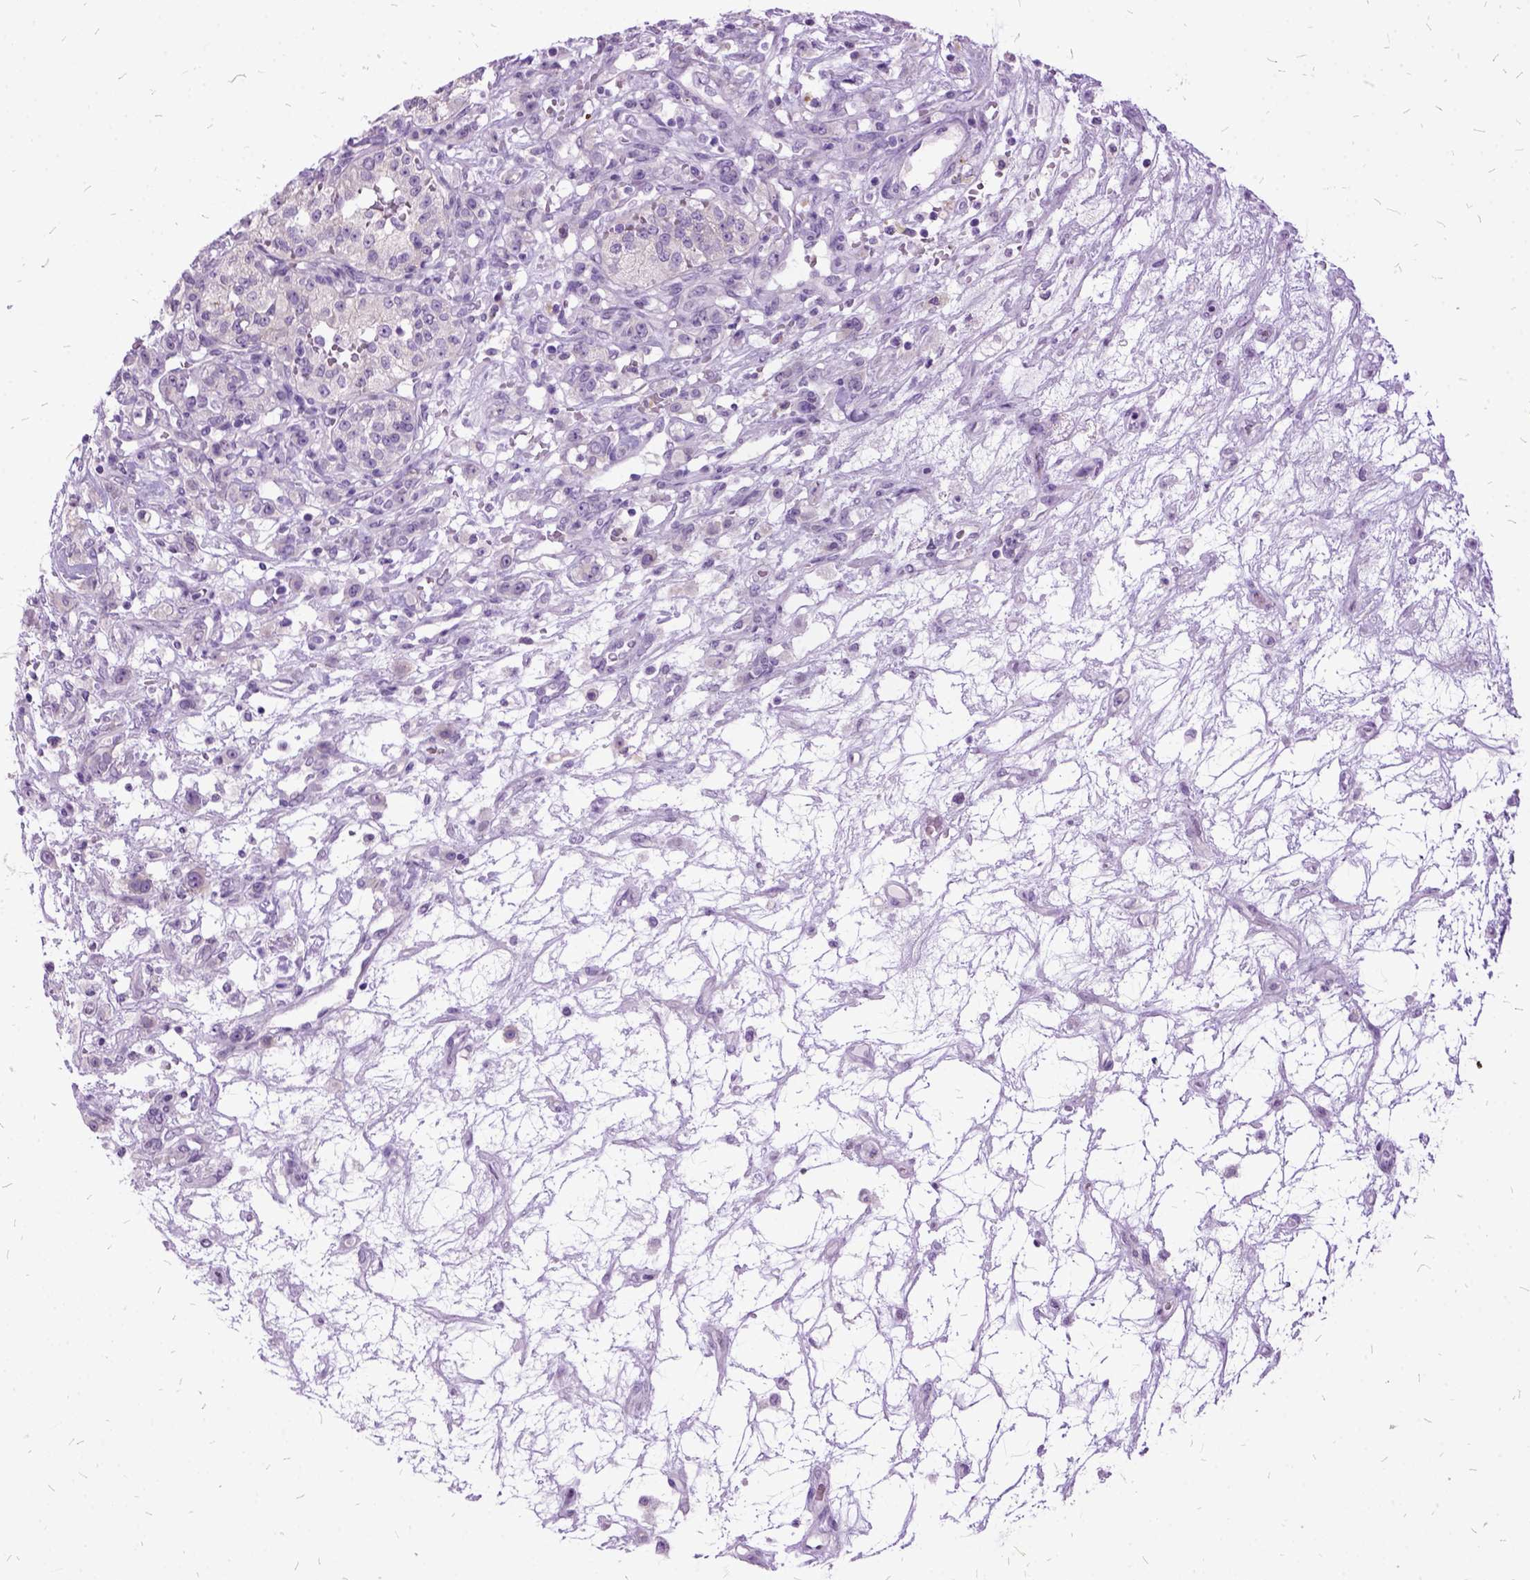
{"staining": {"intensity": "negative", "quantity": "none", "location": "none"}, "tissue": "renal cancer", "cell_type": "Tumor cells", "image_type": "cancer", "snomed": [{"axis": "morphology", "description": "Adenocarcinoma, NOS"}, {"axis": "topography", "description": "Kidney"}], "caption": "Renal cancer was stained to show a protein in brown. There is no significant expression in tumor cells.", "gene": "MME", "patient": {"sex": "female", "age": 63}}